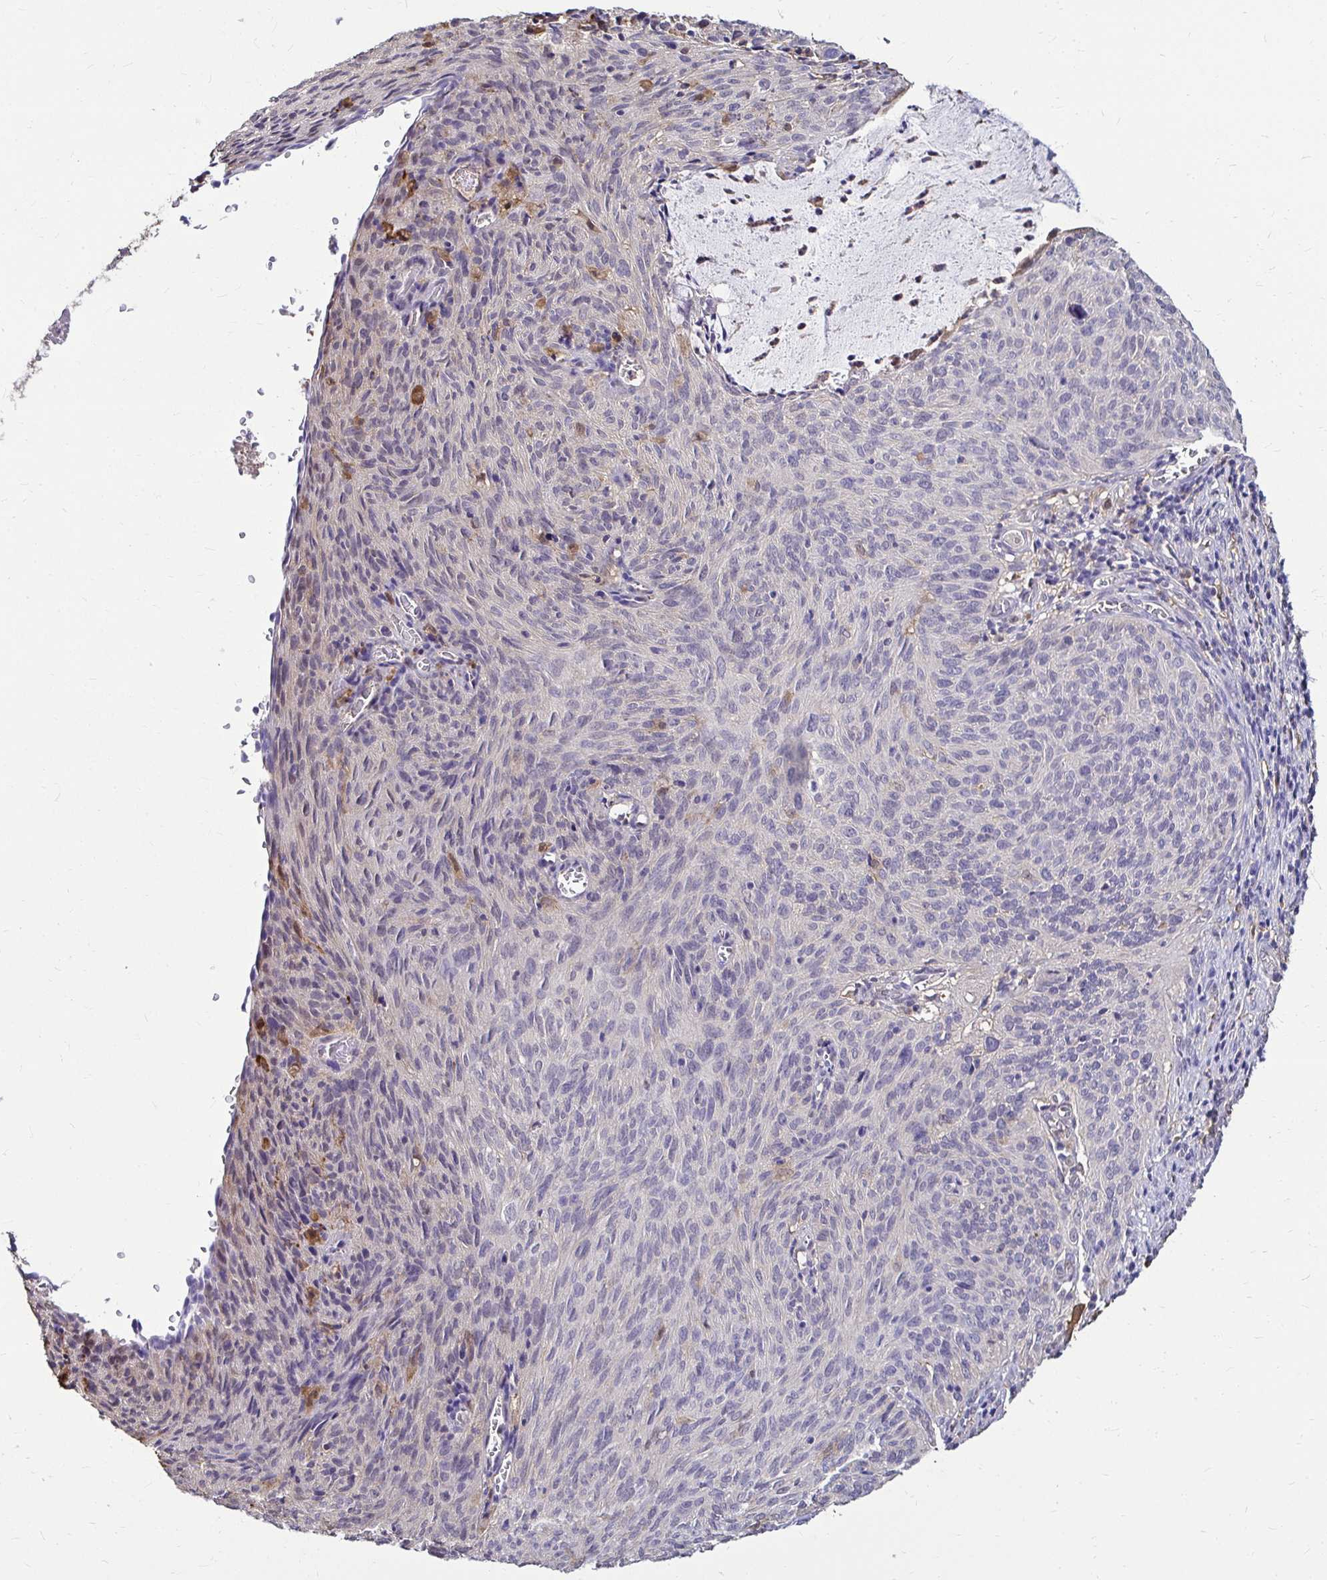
{"staining": {"intensity": "negative", "quantity": "none", "location": "none"}, "tissue": "cervical cancer", "cell_type": "Tumor cells", "image_type": "cancer", "snomed": [{"axis": "morphology", "description": "Squamous cell carcinoma, NOS"}, {"axis": "topography", "description": "Cervix"}], "caption": "DAB (3,3'-diaminobenzidine) immunohistochemical staining of human cervical cancer exhibits no significant expression in tumor cells.", "gene": "IDH1", "patient": {"sex": "female", "age": 49}}